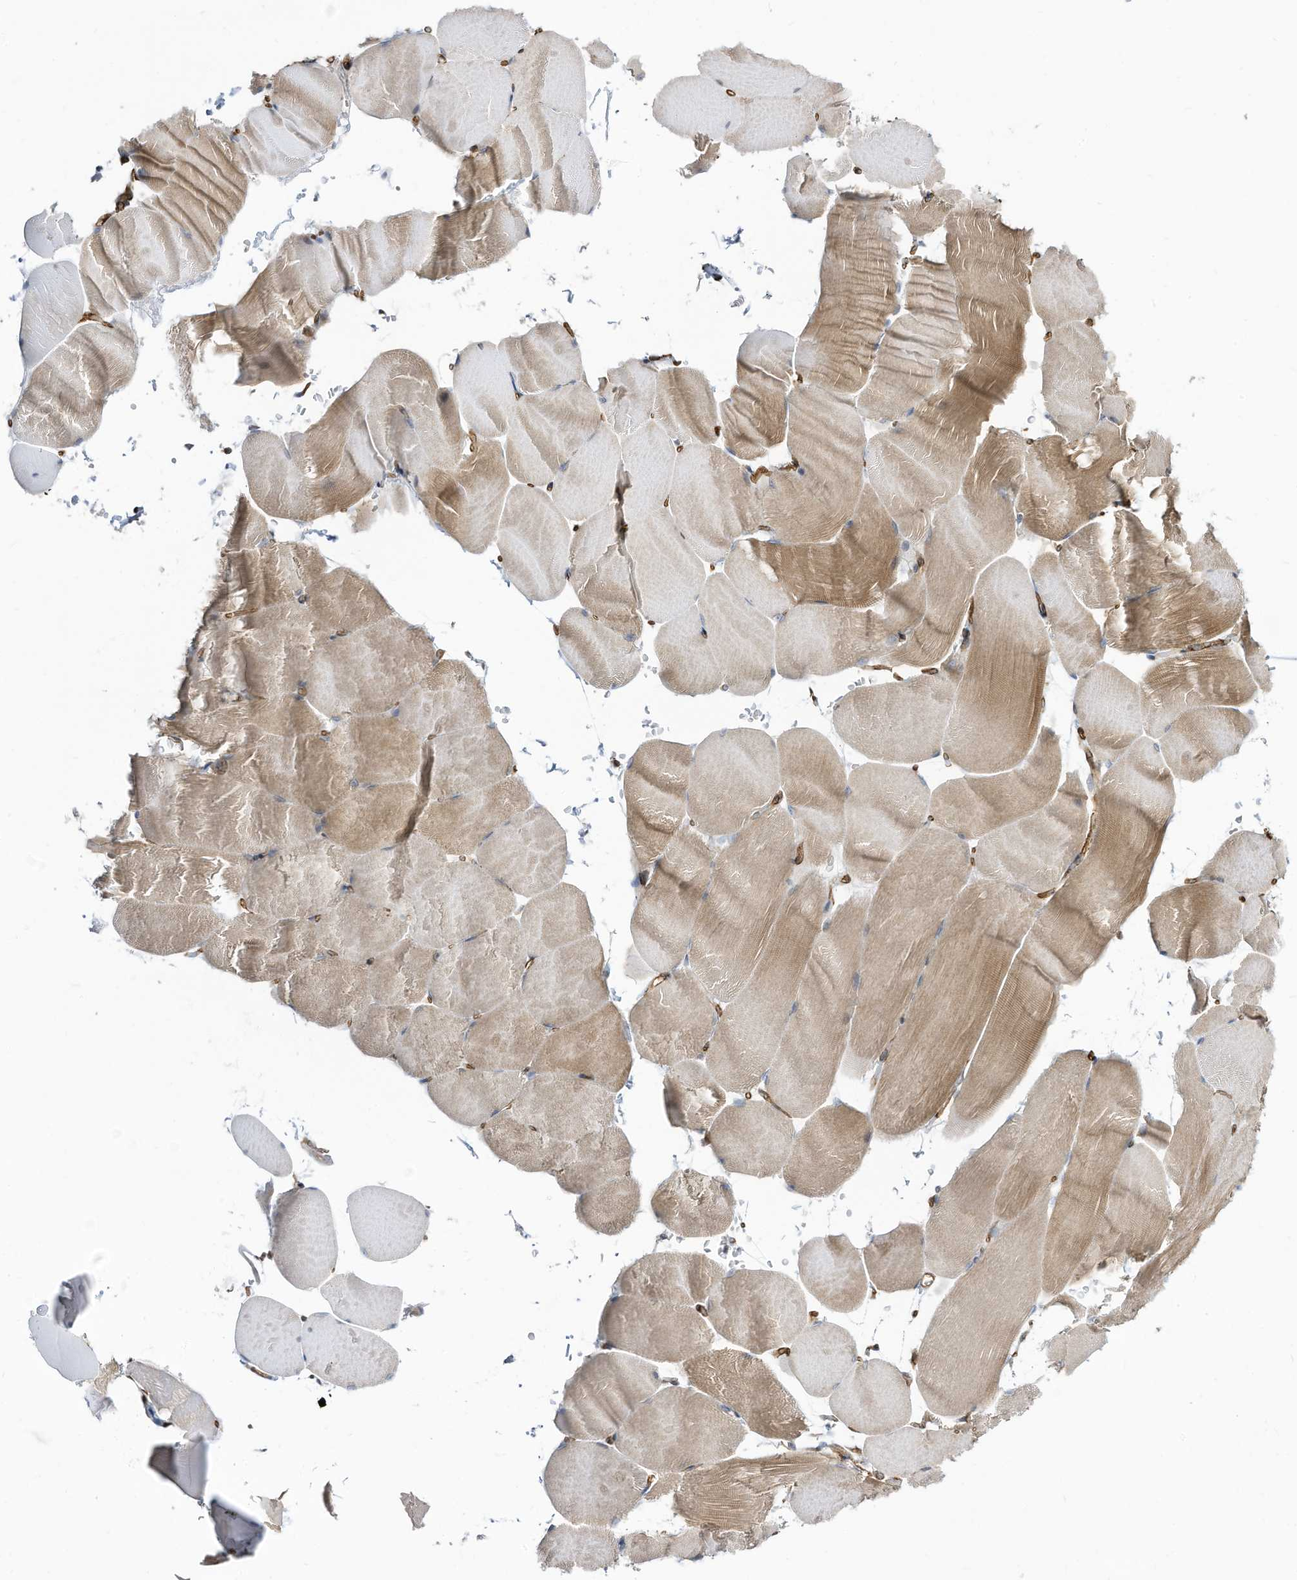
{"staining": {"intensity": "moderate", "quantity": "25%-75%", "location": "cytoplasmic/membranous"}, "tissue": "skeletal muscle", "cell_type": "Myocytes", "image_type": "normal", "snomed": [{"axis": "morphology", "description": "Normal tissue, NOS"}, {"axis": "topography", "description": "Skeletal muscle"}, {"axis": "topography", "description": "Parathyroid gland"}], "caption": "Immunohistochemistry (IHC) histopathology image of normal human skeletal muscle stained for a protein (brown), which exhibits medium levels of moderate cytoplasmic/membranous staining in approximately 25%-75% of myocytes.", "gene": "DZIP3", "patient": {"sex": "female", "age": 37}}